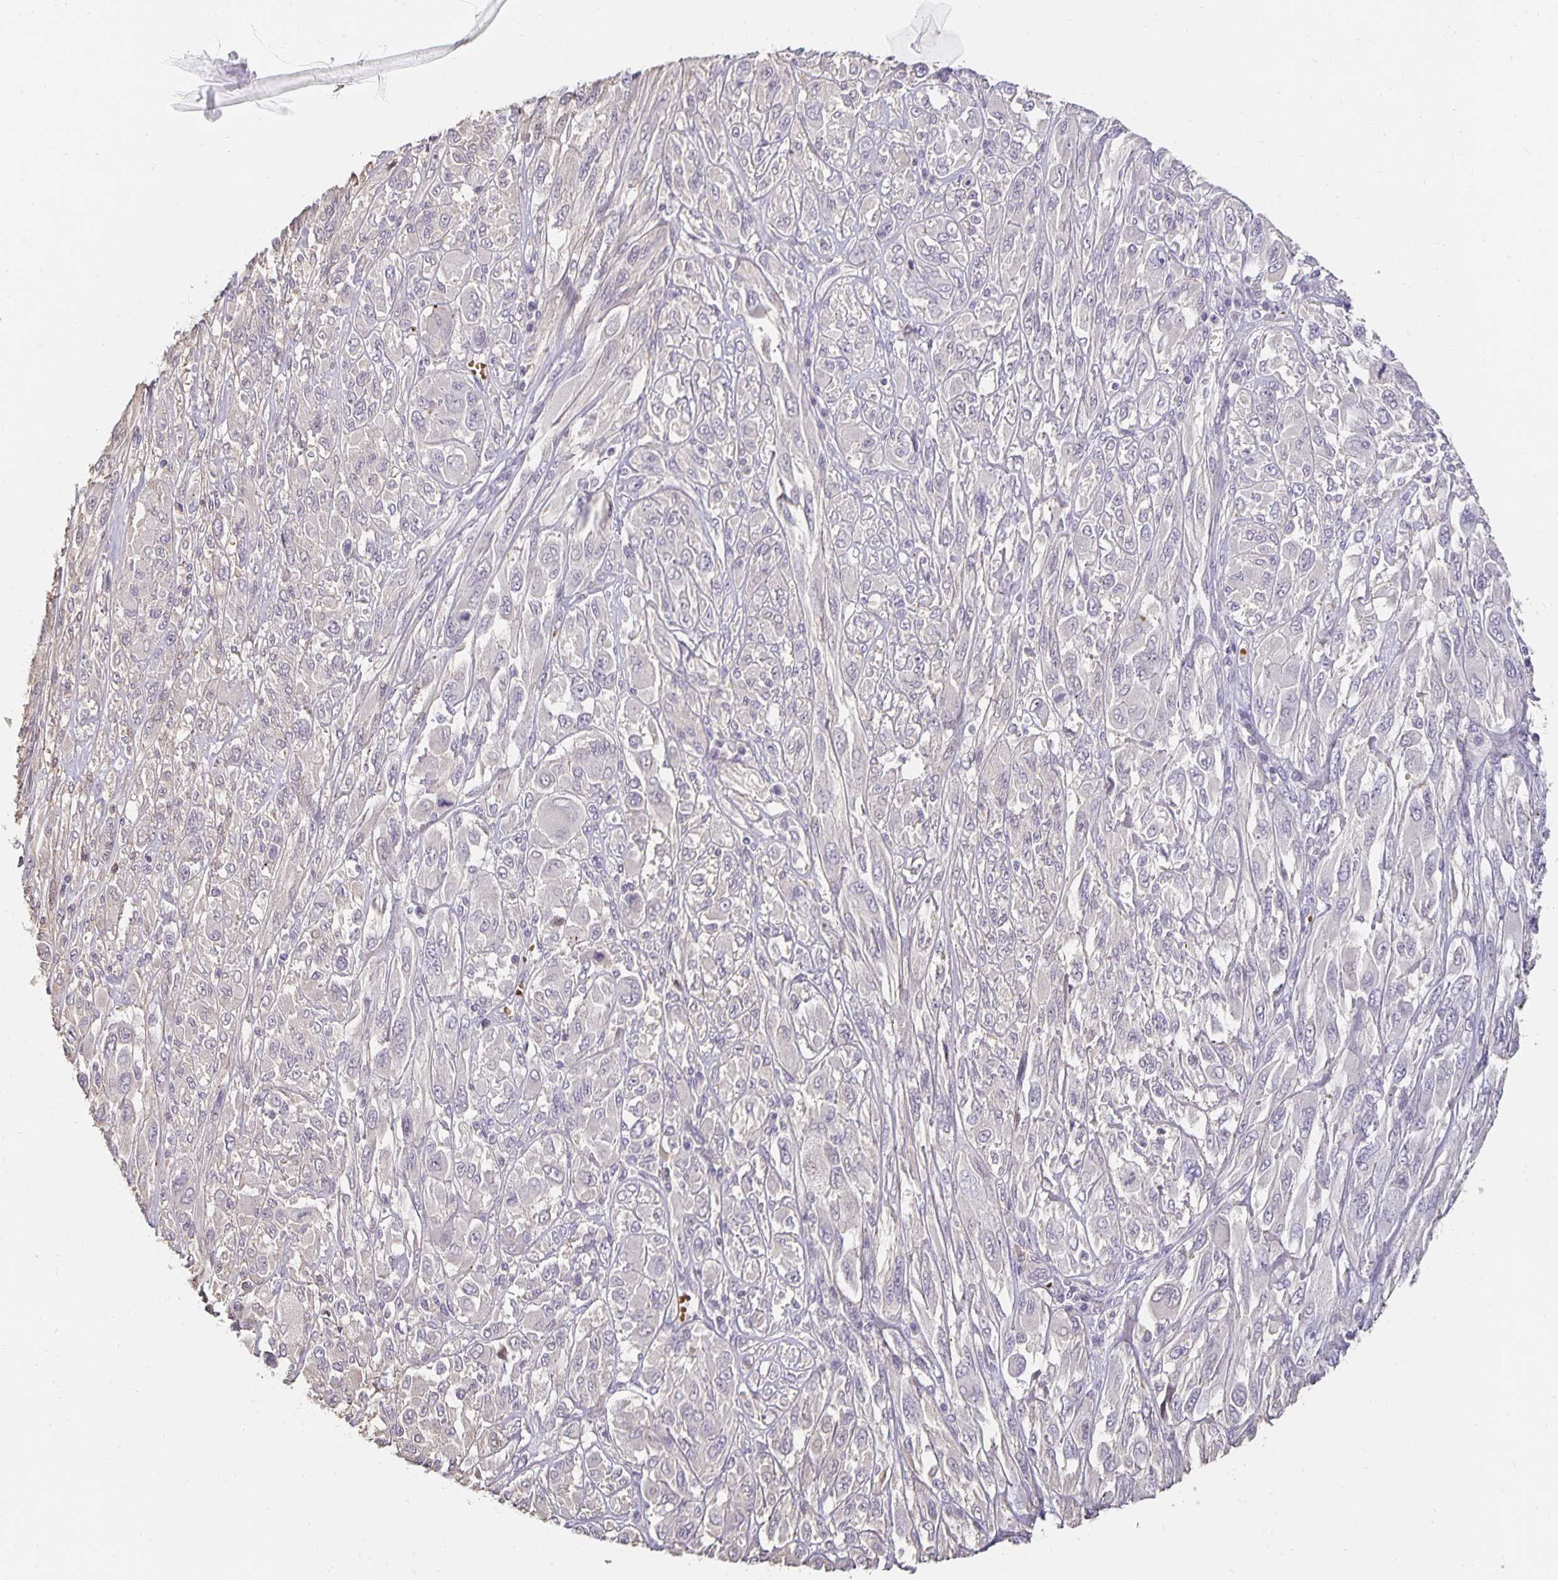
{"staining": {"intensity": "negative", "quantity": "none", "location": "none"}, "tissue": "melanoma", "cell_type": "Tumor cells", "image_type": "cancer", "snomed": [{"axis": "morphology", "description": "Malignant melanoma, NOS"}, {"axis": "topography", "description": "Skin"}], "caption": "DAB (3,3'-diaminobenzidine) immunohistochemical staining of malignant melanoma reveals no significant positivity in tumor cells.", "gene": "CST6", "patient": {"sex": "female", "age": 91}}